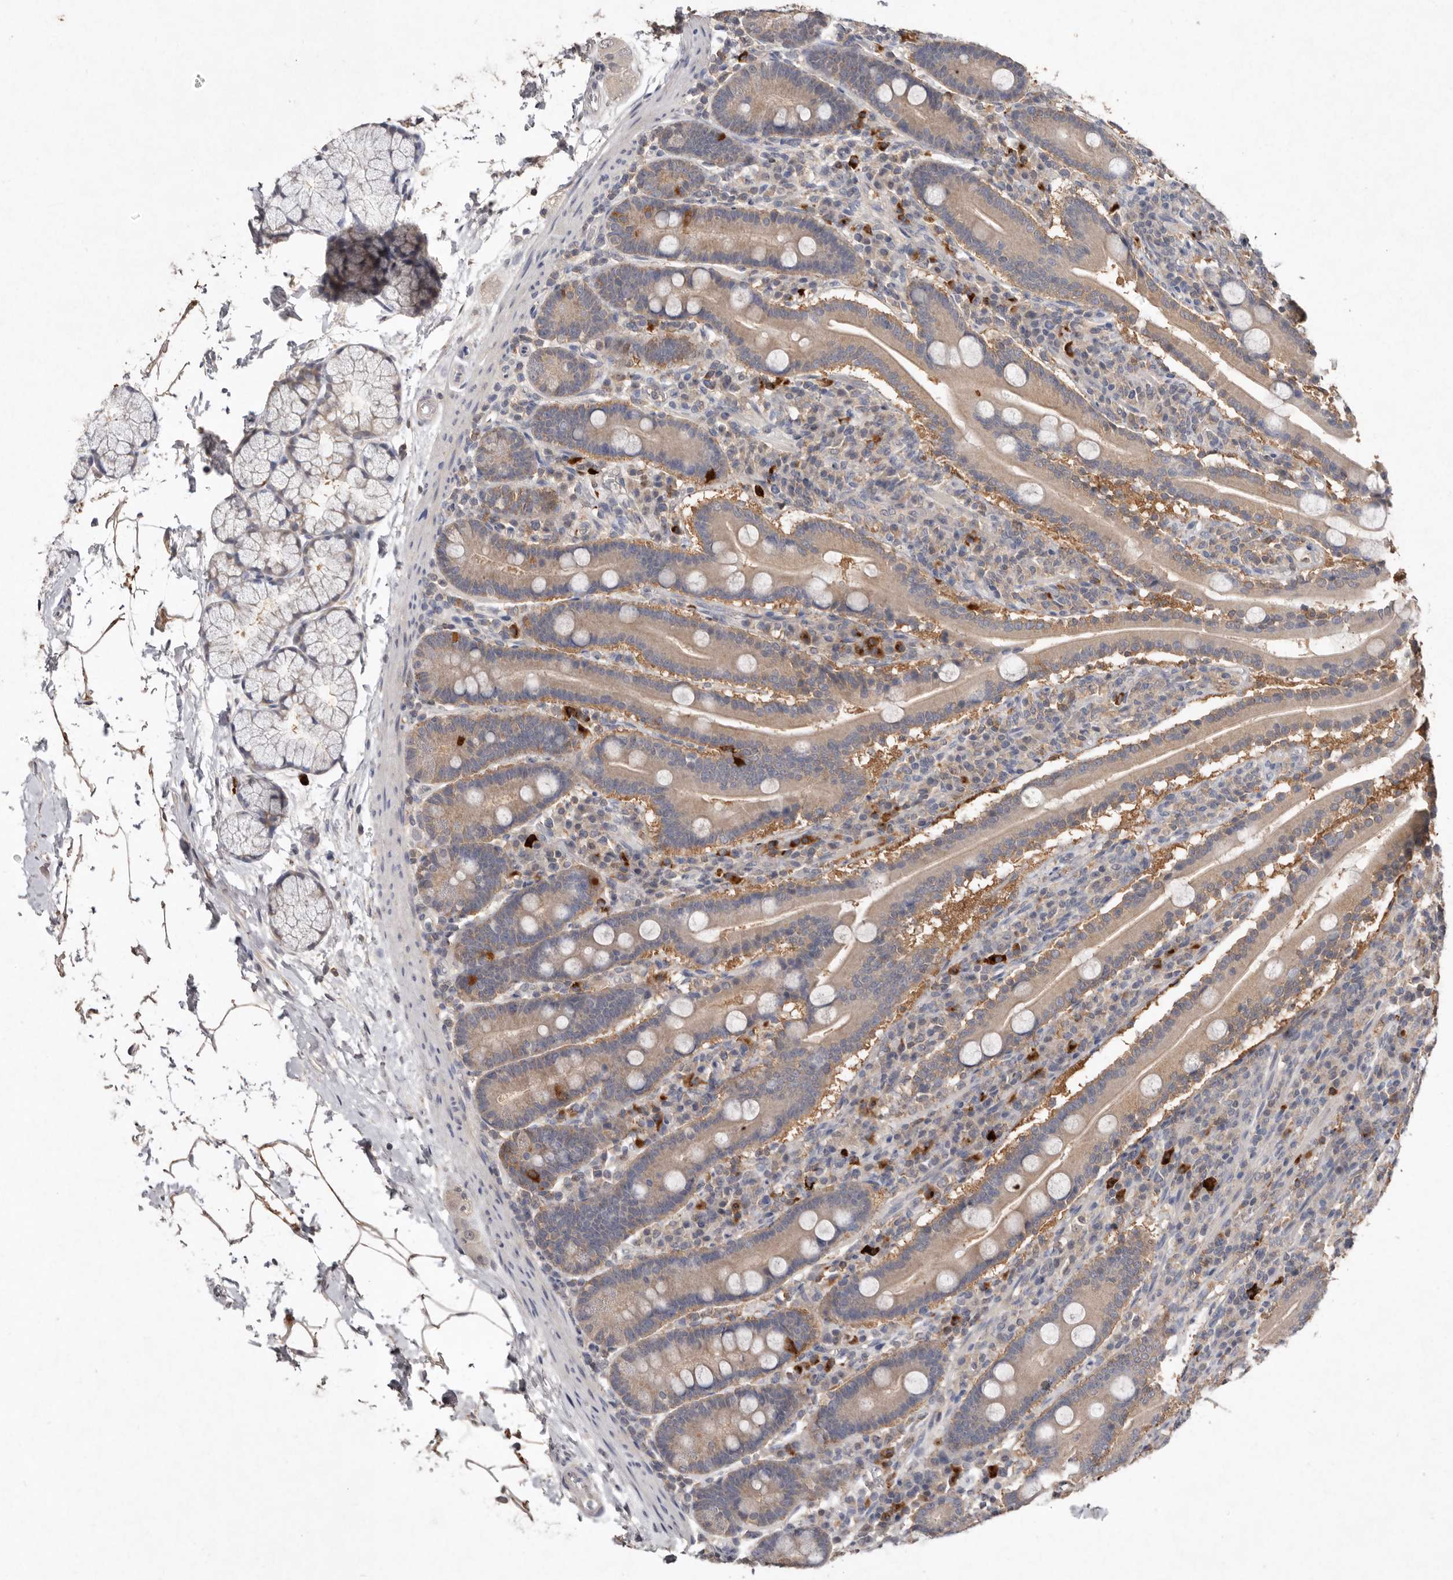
{"staining": {"intensity": "weak", "quantity": ">75%", "location": "cytoplasmic/membranous"}, "tissue": "duodenum", "cell_type": "Glandular cells", "image_type": "normal", "snomed": [{"axis": "morphology", "description": "Normal tissue, NOS"}, {"axis": "topography", "description": "Duodenum"}], "caption": "Immunohistochemistry photomicrograph of benign duodenum: duodenum stained using immunohistochemistry demonstrates low levels of weak protein expression localized specifically in the cytoplasmic/membranous of glandular cells, appearing as a cytoplasmic/membranous brown color.", "gene": "EDEM1", "patient": {"sex": "male", "age": 35}}